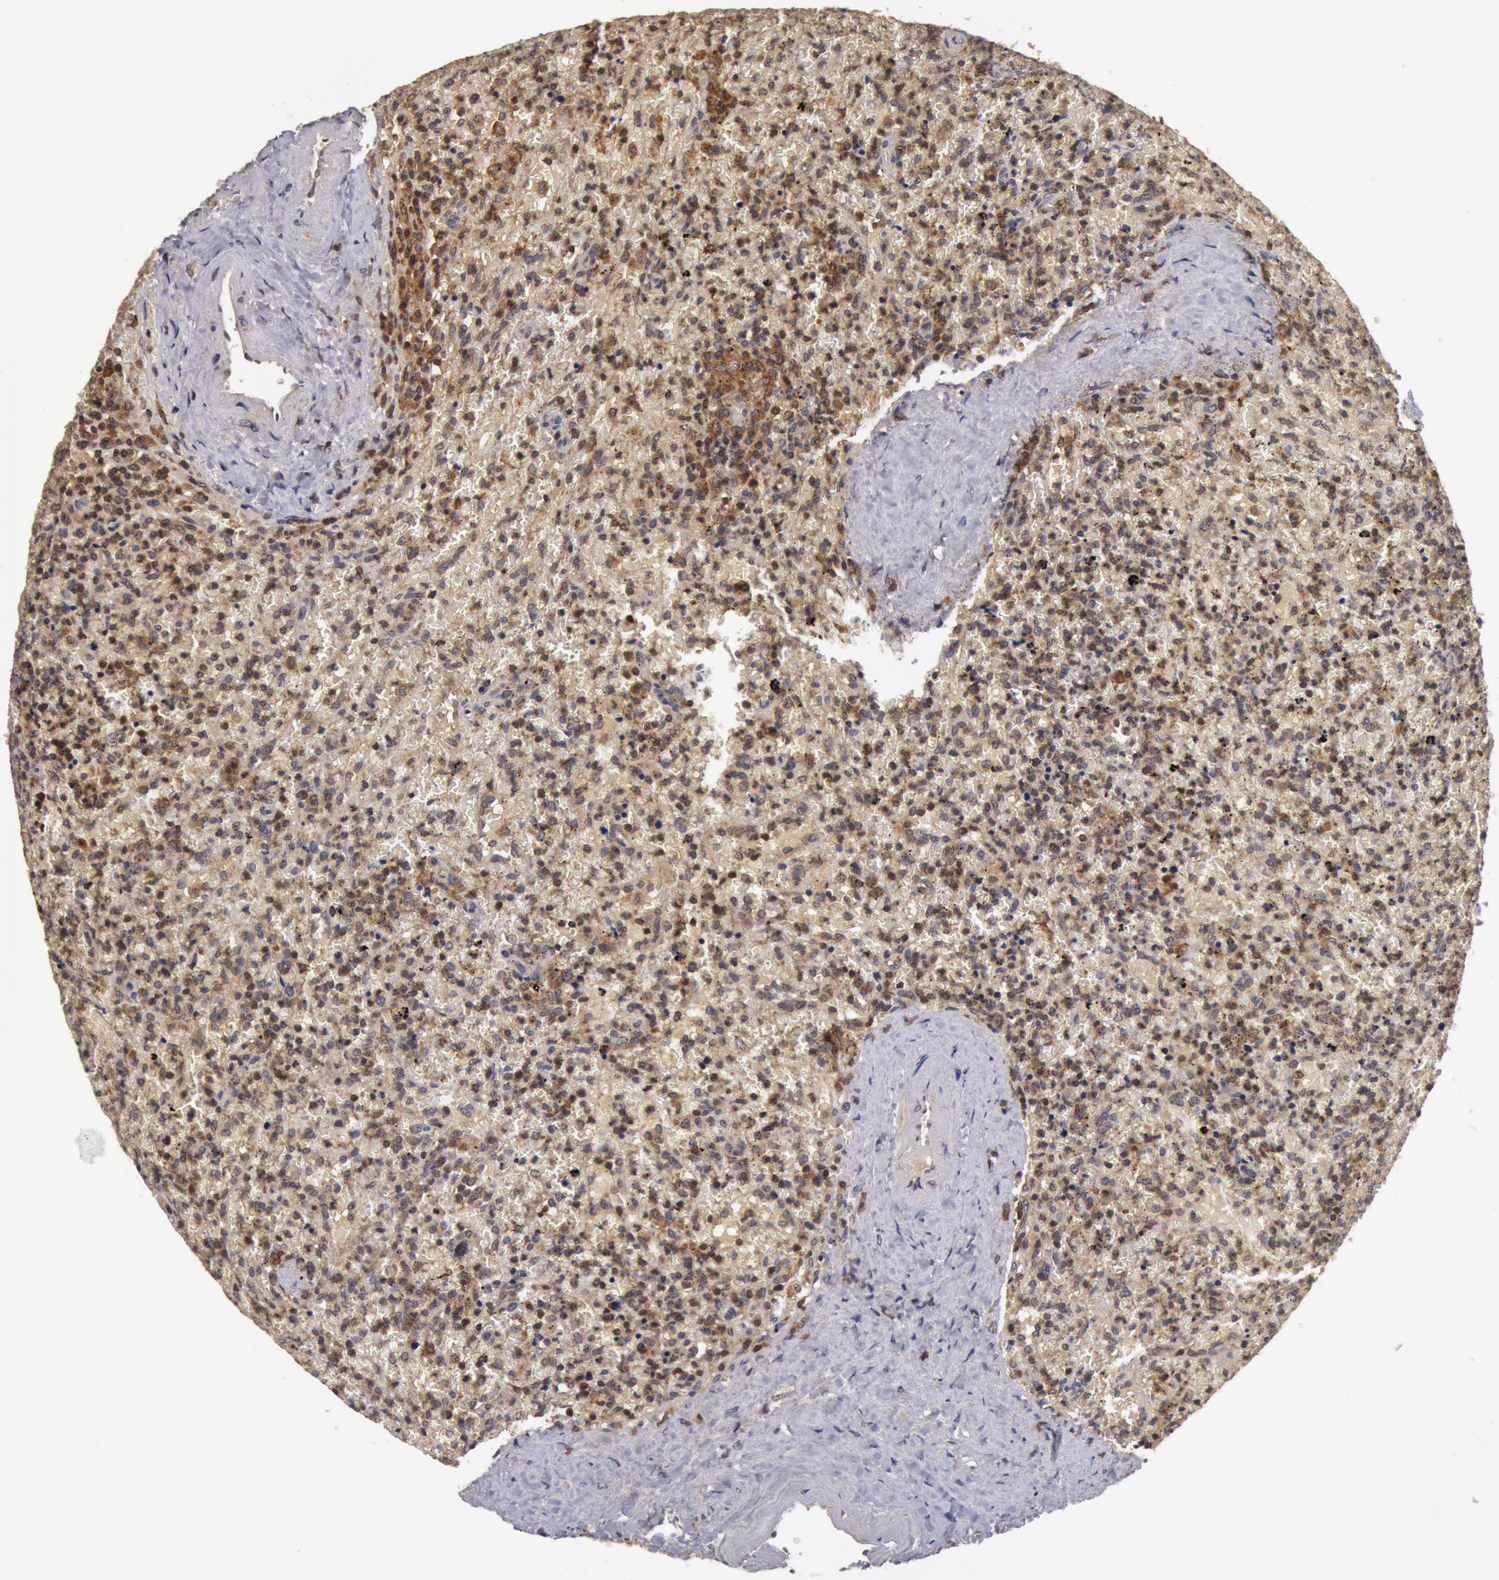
{"staining": {"intensity": "weak", "quantity": "25%-75%", "location": "cytoplasmic/membranous"}, "tissue": "lymphoma", "cell_type": "Tumor cells", "image_type": "cancer", "snomed": [{"axis": "morphology", "description": "Malignant lymphoma, non-Hodgkin's type, High grade"}, {"axis": "topography", "description": "Spleen"}, {"axis": "topography", "description": "Lymph node"}], "caption": "High-magnification brightfield microscopy of lymphoma stained with DAB (brown) and counterstained with hematoxylin (blue). tumor cells exhibit weak cytoplasmic/membranous expression is present in approximately25%-75% of cells. Using DAB (brown) and hematoxylin (blue) stains, captured at high magnification using brightfield microscopy.", "gene": "ZNF350", "patient": {"sex": "female", "age": 70}}